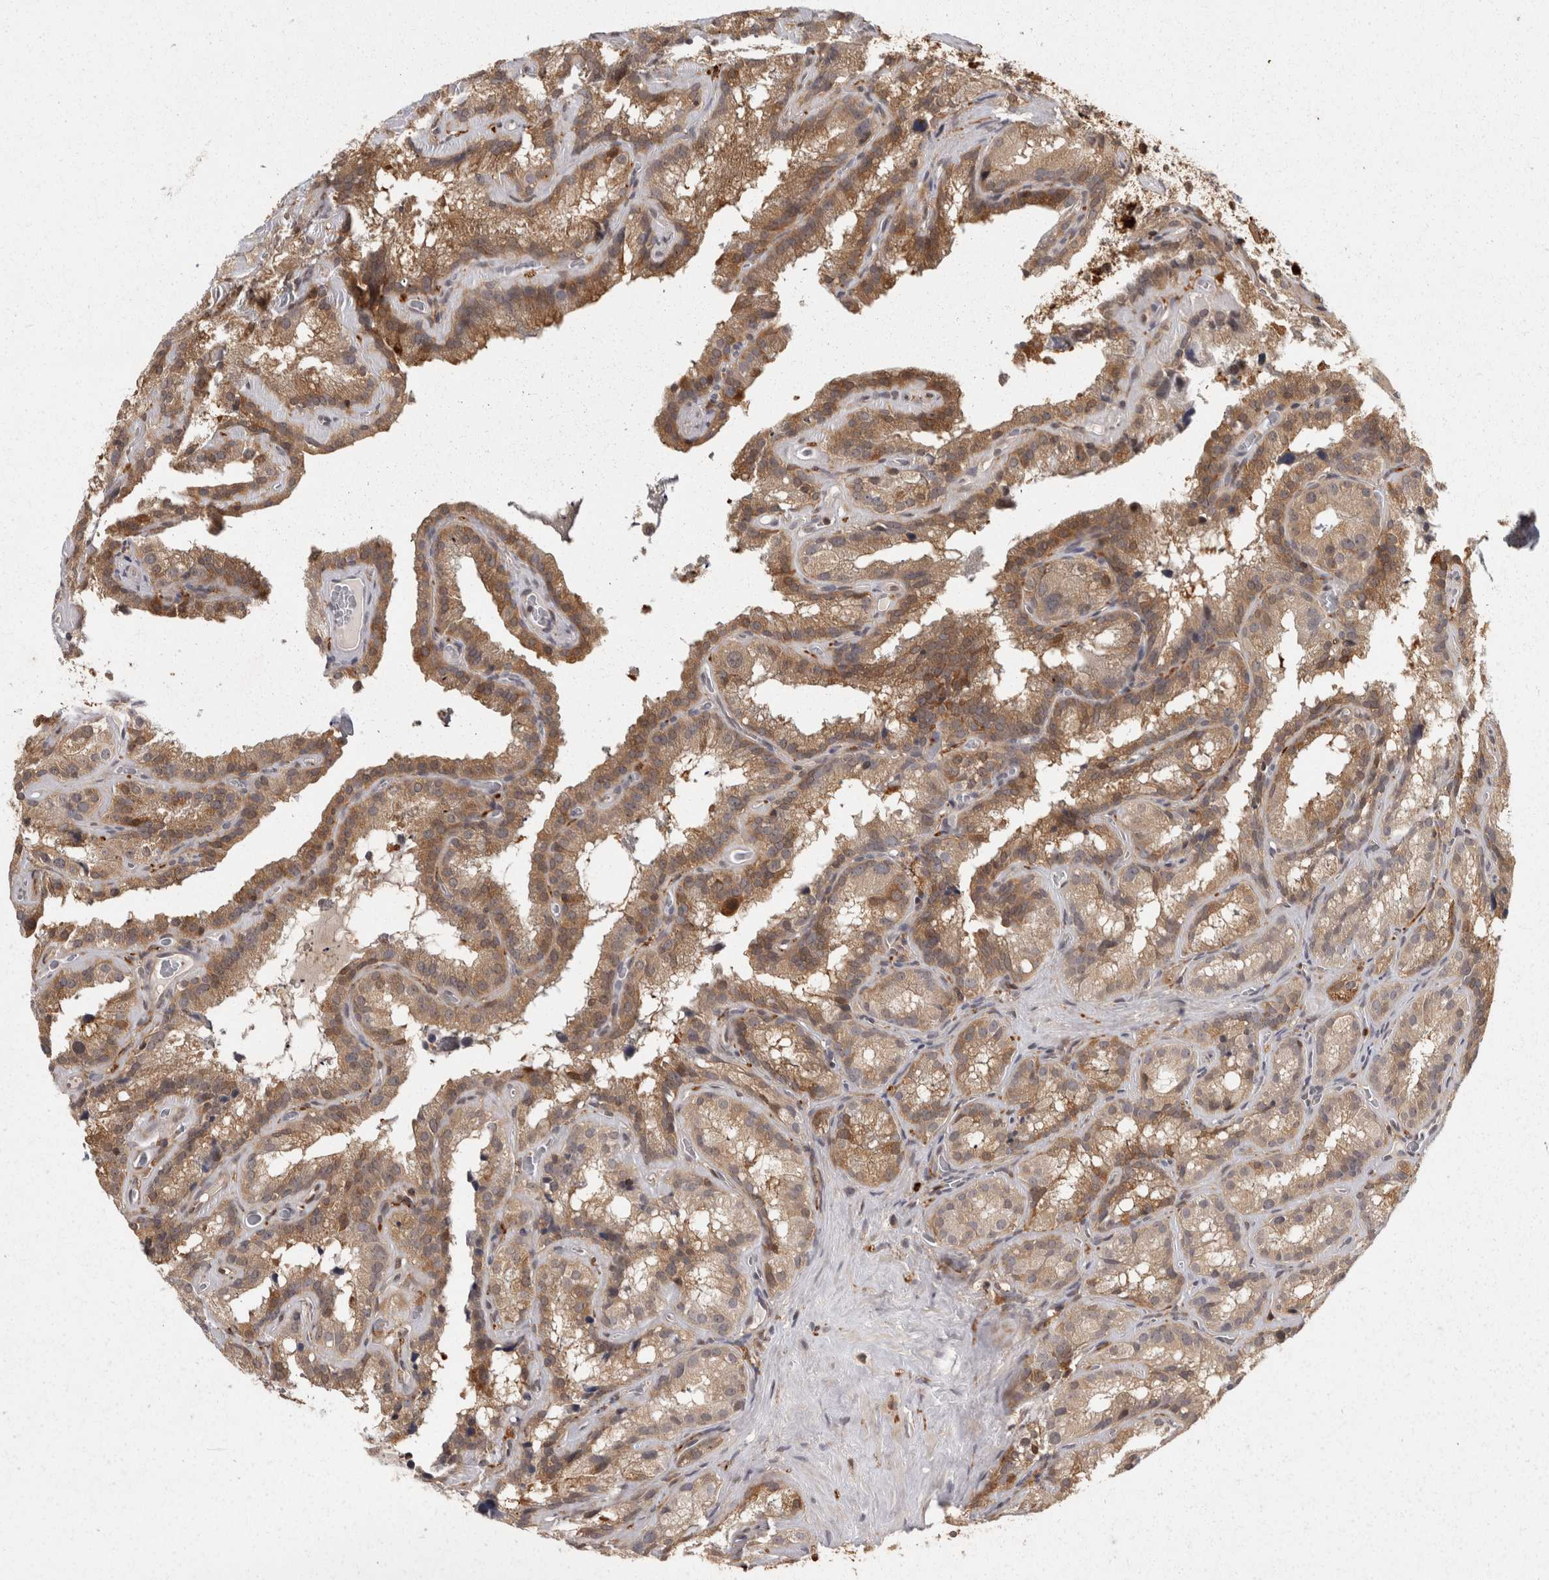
{"staining": {"intensity": "moderate", "quantity": ">75%", "location": "cytoplasmic/membranous"}, "tissue": "seminal vesicle", "cell_type": "Glandular cells", "image_type": "normal", "snomed": [{"axis": "morphology", "description": "Normal tissue, NOS"}, {"axis": "topography", "description": "Prostate"}, {"axis": "topography", "description": "Seminal veicle"}], "caption": "Benign seminal vesicle exhibits moderate cytoplasmic/membranous expression in about >75% of glandular cells, visualized by immunohistochemistry. (IHC, brightfield microscopy, high magnification).", "gene": "ACAT2", "patient": {"sex": "male", "age": 59}}